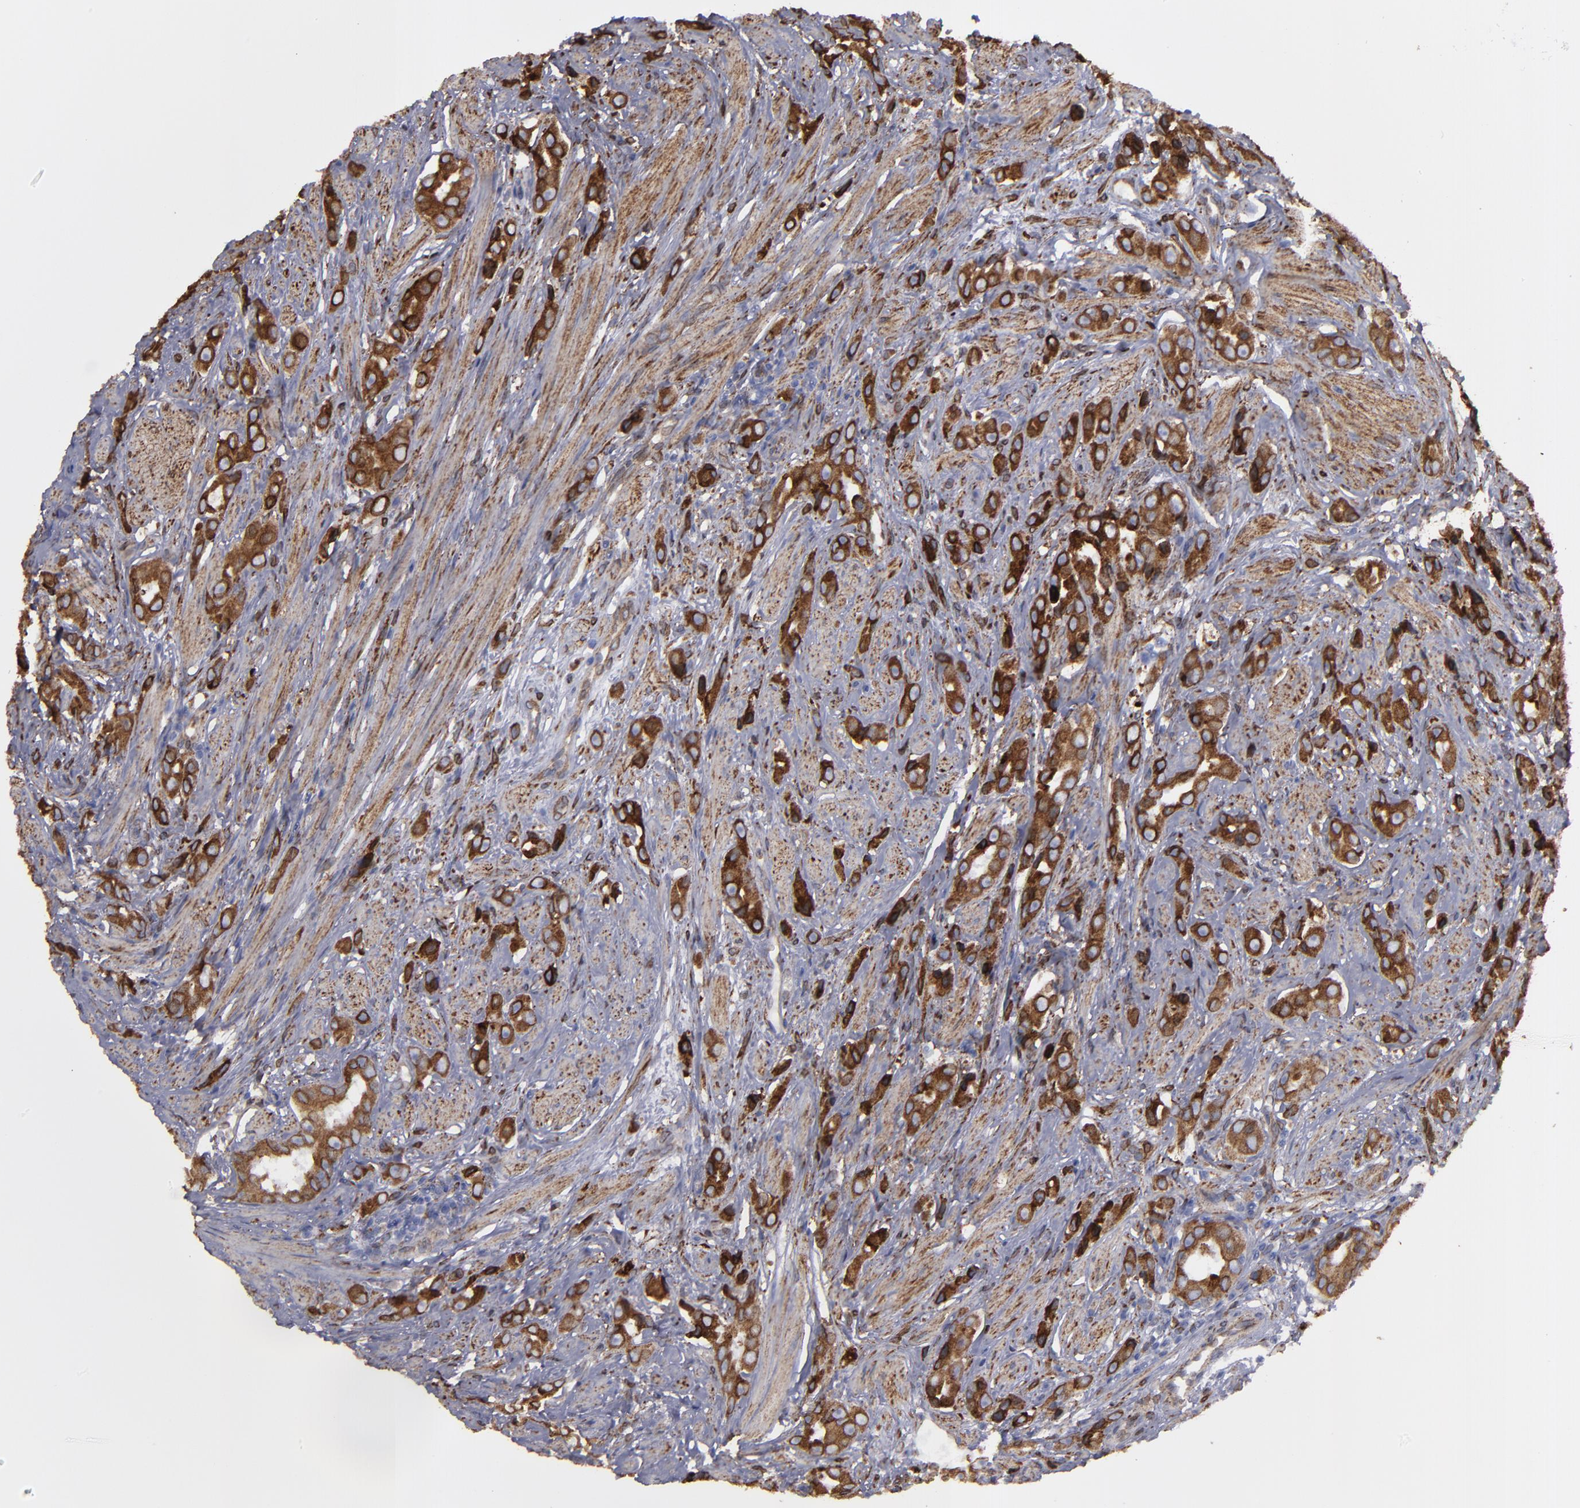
{"staining": {"intensity": "strong", "quantity": ">75%", "location": "cytoplasmic/membranous"}, "tissue": "prostate cancer", "cell_type": "Tumor cells", "image_type": "cancer", "snomed": [{"axis": "morphology", "description": "Adenocarcinoma, Medium grade"}, {"axis": "topography", "description": "Prostate"}], "caption": "This micrograph demonstrates IHC staining of human medium-grade adenocarcinoma (prostate), with high strong cytoplasmic/membranous expression in about >75% of tumor cells.", "gene": "ERLIN2", "patient": {"sex": "male", "age": 53}}